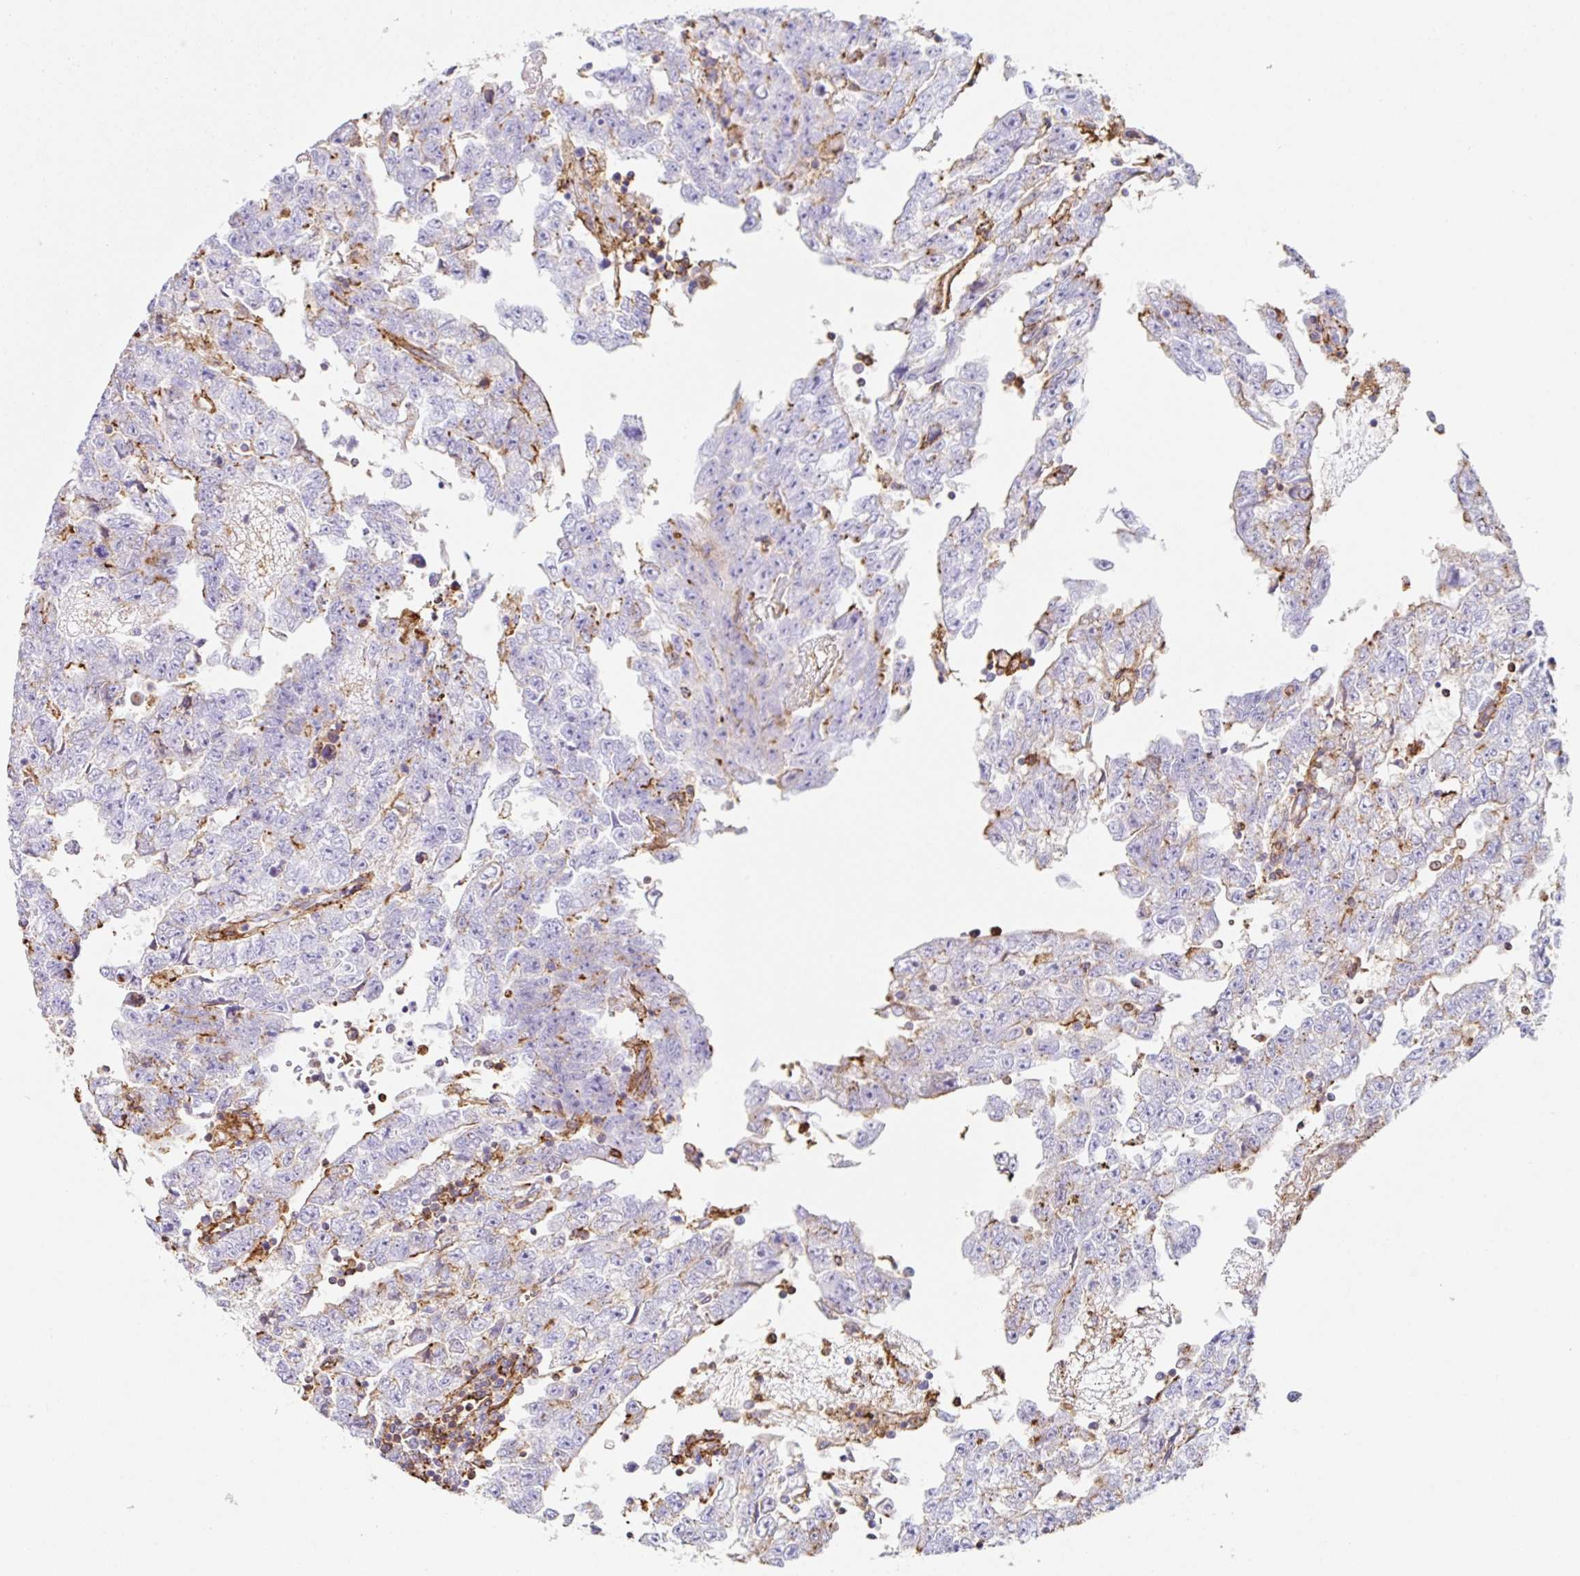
{"staining": {"intensity": "negative", "quantity": "none", "location": "none"}, "tissue": "testis cancer", "cell_type": "Tumor cells", "image_type": "cancer", "snomed": [{"axis": "morphology", "description": "Carcinoma, Embryonal, NOS"}, {"axis": "topography", "description": "Testis"}], "caption": "This is an IHC photomicrograph of human testis cancer (embryonal carcinoma). There is no positivity in tumor cells.", "gene": "MTTP", "patient": {"sex": "male", "age": 25}}